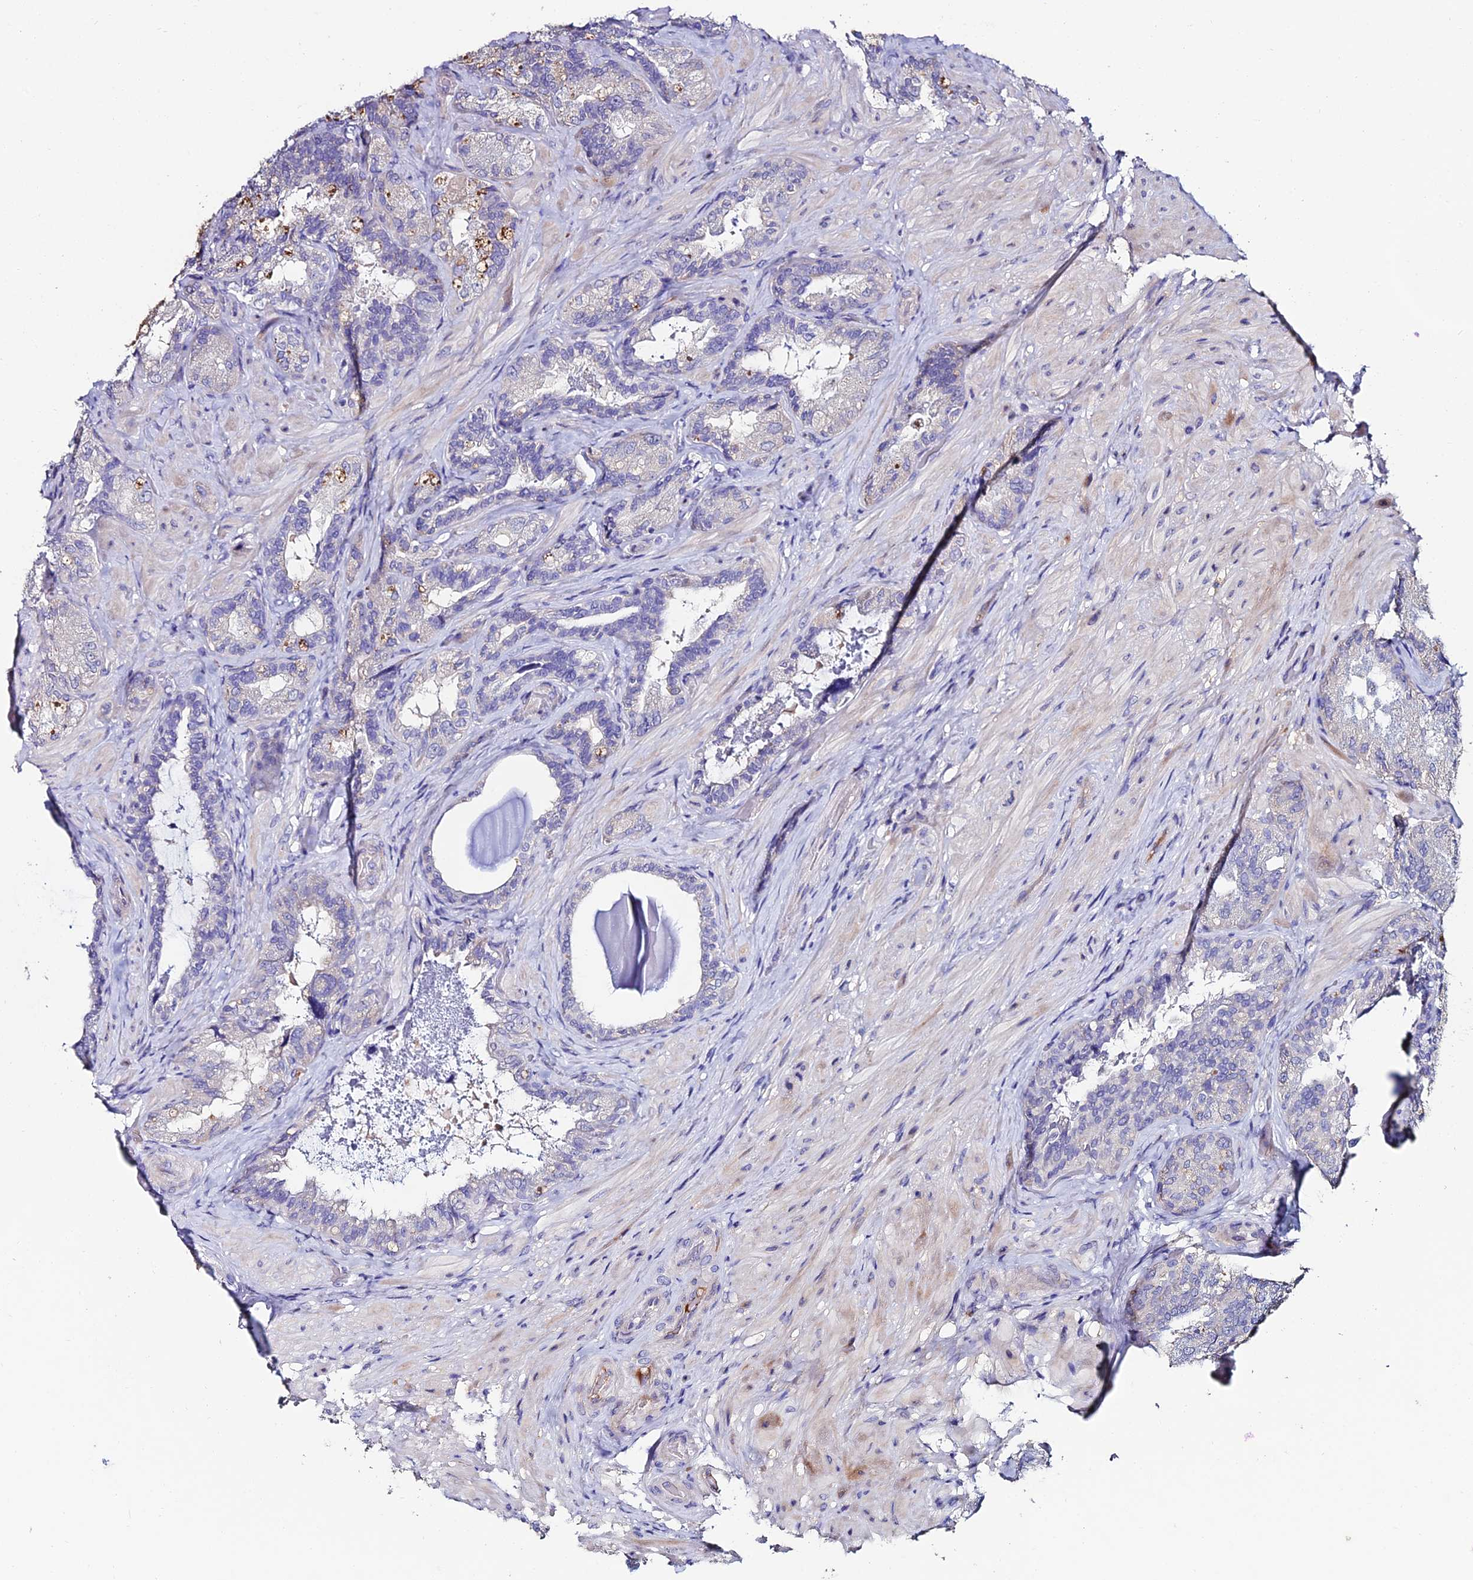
{"staining": {"intensity": "negative", "quantity": "none", "location": "none"}, "tissue": "seminal vesicle", "cell_type": "Glandular cells", "image_type": "normal", "snomed": [{"axis": "morphology", "description": "Normal tissue, NOS"}, {"axis": "topography", "description": "Prostate and seminal vesicle, NOS"}, {"axis": "topography", "description": "Prostate"}, {"axis": "topography", "description": "Seminal veicle"}], "caption": "Immunohistochemistry (IHC) photomicrograph of unremarkable seminal vesicle stained for a protein (brown), which displays no expression in glandular cells. (Stains: DAB (3,3'-diaminobenzidine) immunohistochemistry with hematoxylin counter stain, Microscopy: brightfield microscopy at high magnification).", "gene": "ESRRG", "patient": {"sex": "male", "age": 67}}